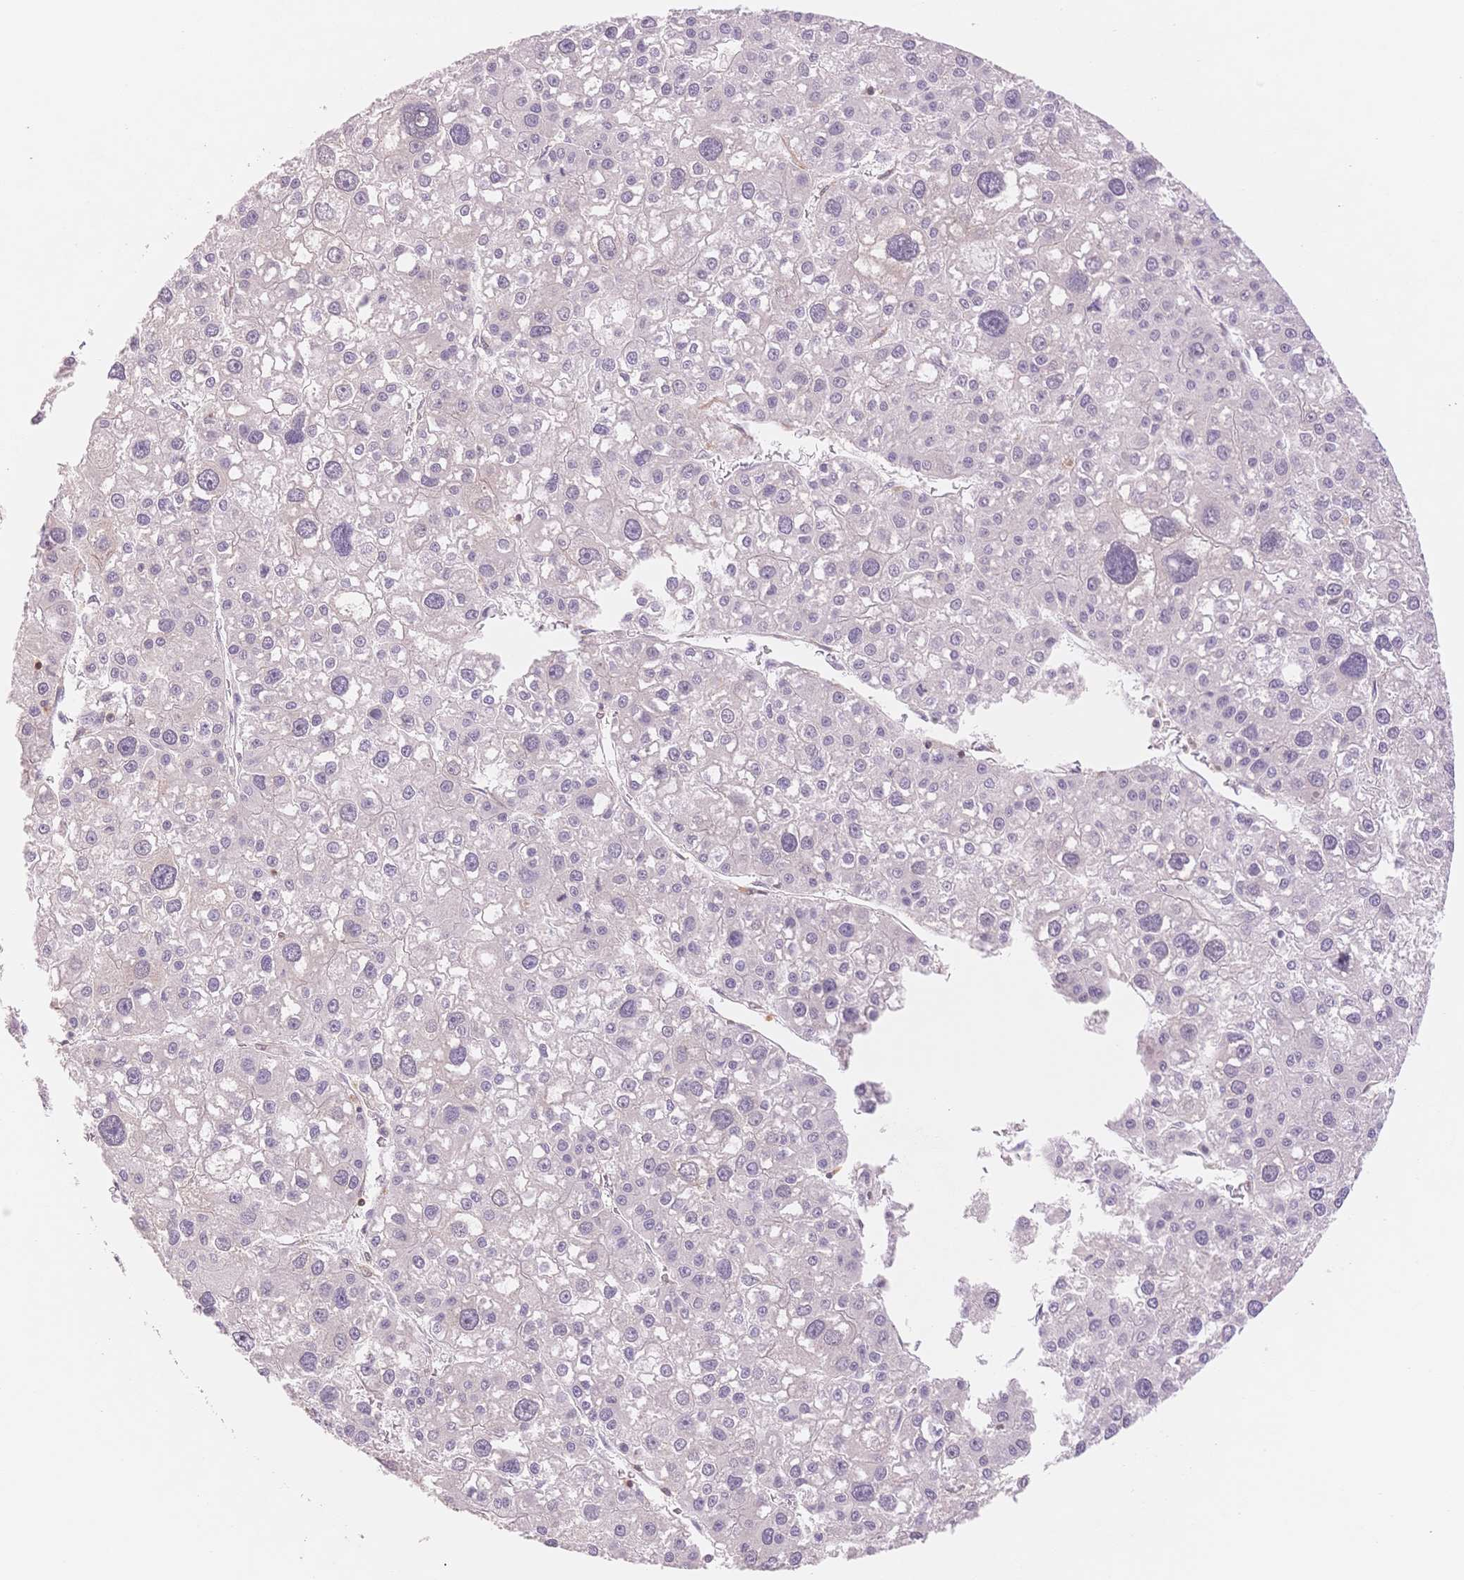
{"staining": {"intensity": "negative", "quantity": "none", "location": "none"}, "tissue": "liver cancer", "cell_type": "Tumor cells", "image_type": "cancer", "snomed": [{"axis": "morphology", "description": "Carcinoma, Hepatocellular, NOS"}, {"axis": "topography", "description": "Liver"}], "caption": "High magnification brightfield microscopy of liver hepatocellular carcinoma stained with DAB (3,3'-diaminobenzidine) (brown) and counterstained with hematoxylin (blue): tumor cells show no significant staining.", "gene": "STK39", "patient": {"sex": "male", "age": 73}}